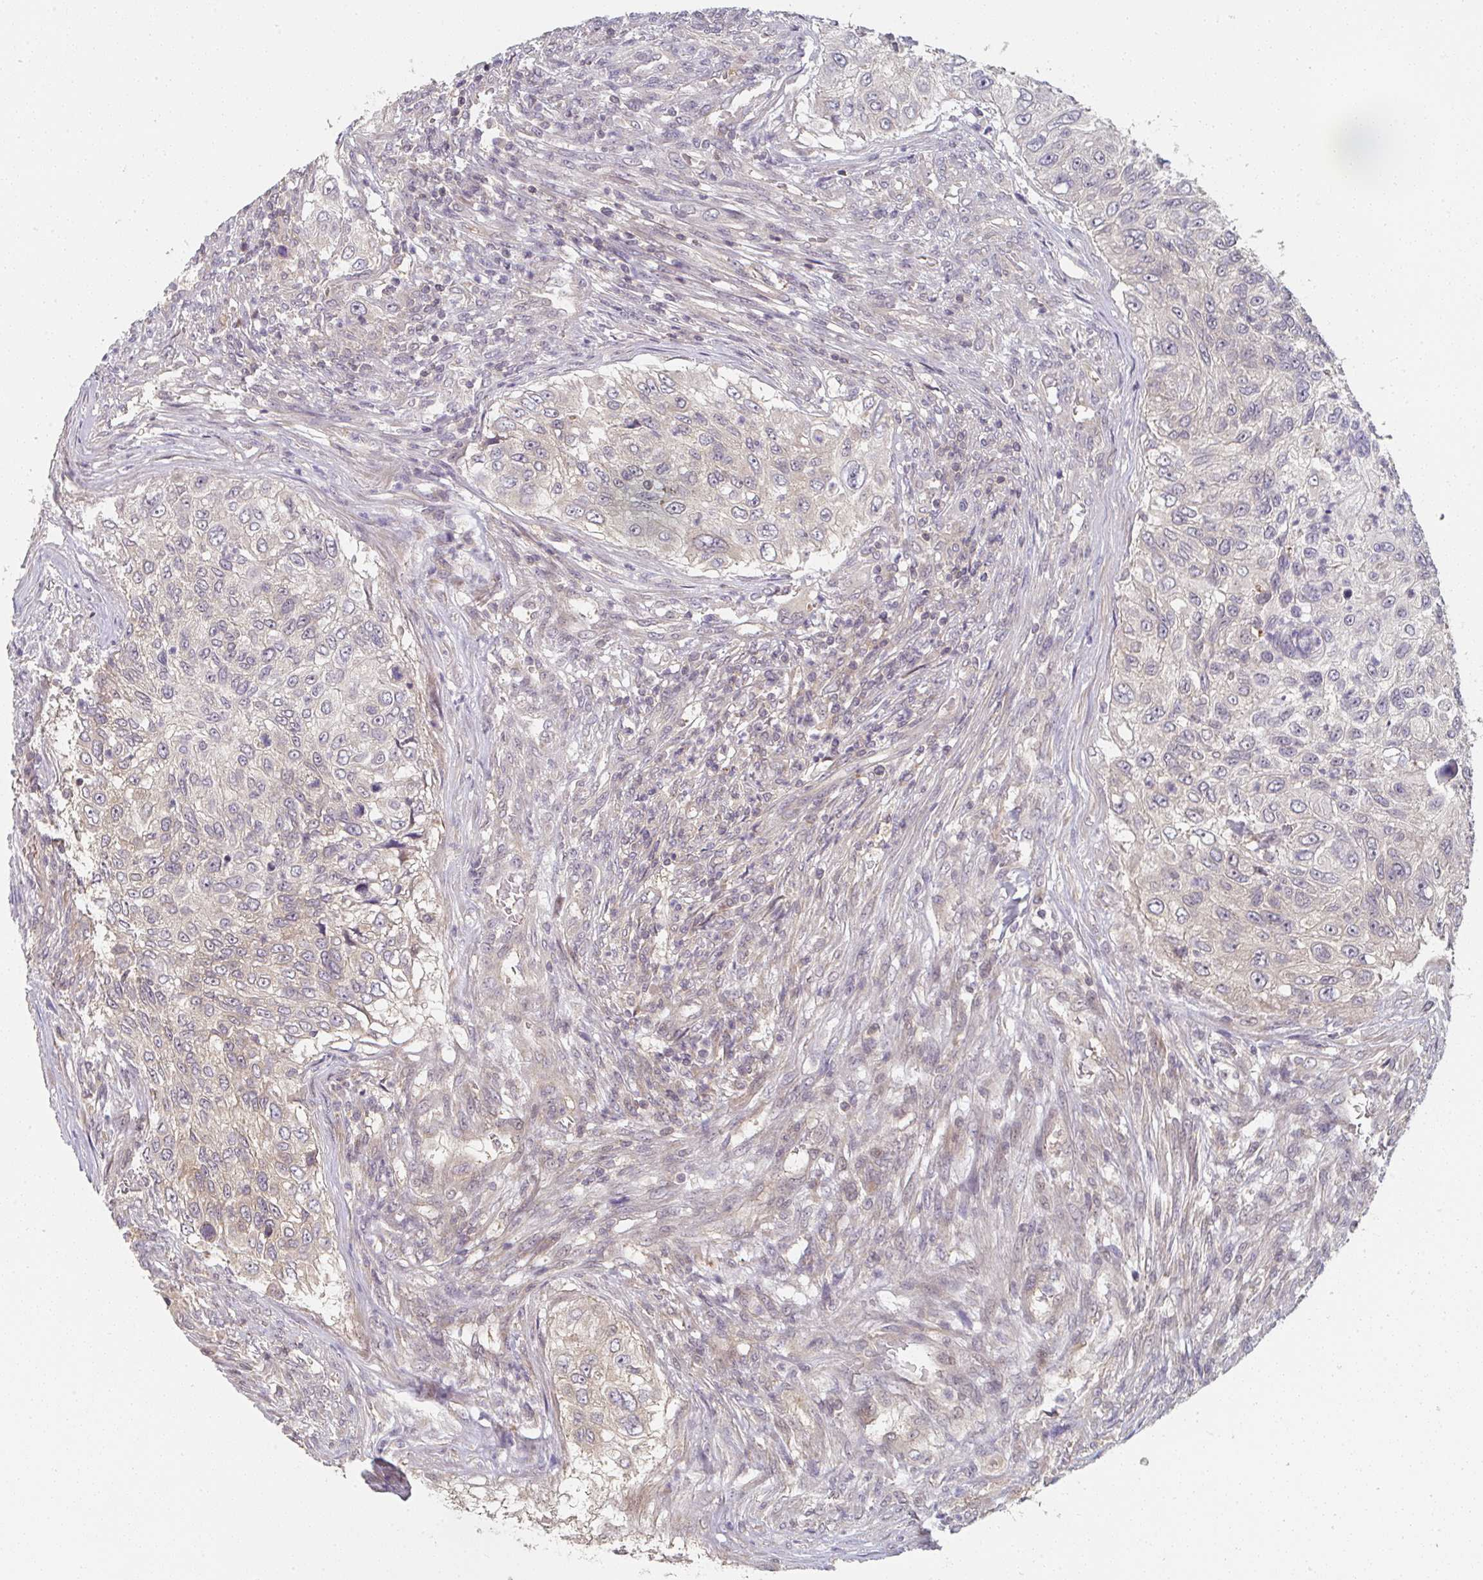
{"staining": {"intensity": "negative", "quantity": "none", "location": "none"}, "tissue": "urothelial cancer", "cell_type": "Tumor cells", "image_type": "cancer", "snomed": [{"axis": "morphology", "description": "Urothelial carcinoma, High grade"}, {"axis": "topography", "description": "Urinary bladder"}], "caption": "DAB (3,3'-diaminobenzidine) immunohistochemical staining of urothelial carcinoma (high-grade) demonstrates no significant staining in tumor cells.", "gene": "RANGRF", "patient": {"sex": "female", "age": 60}}